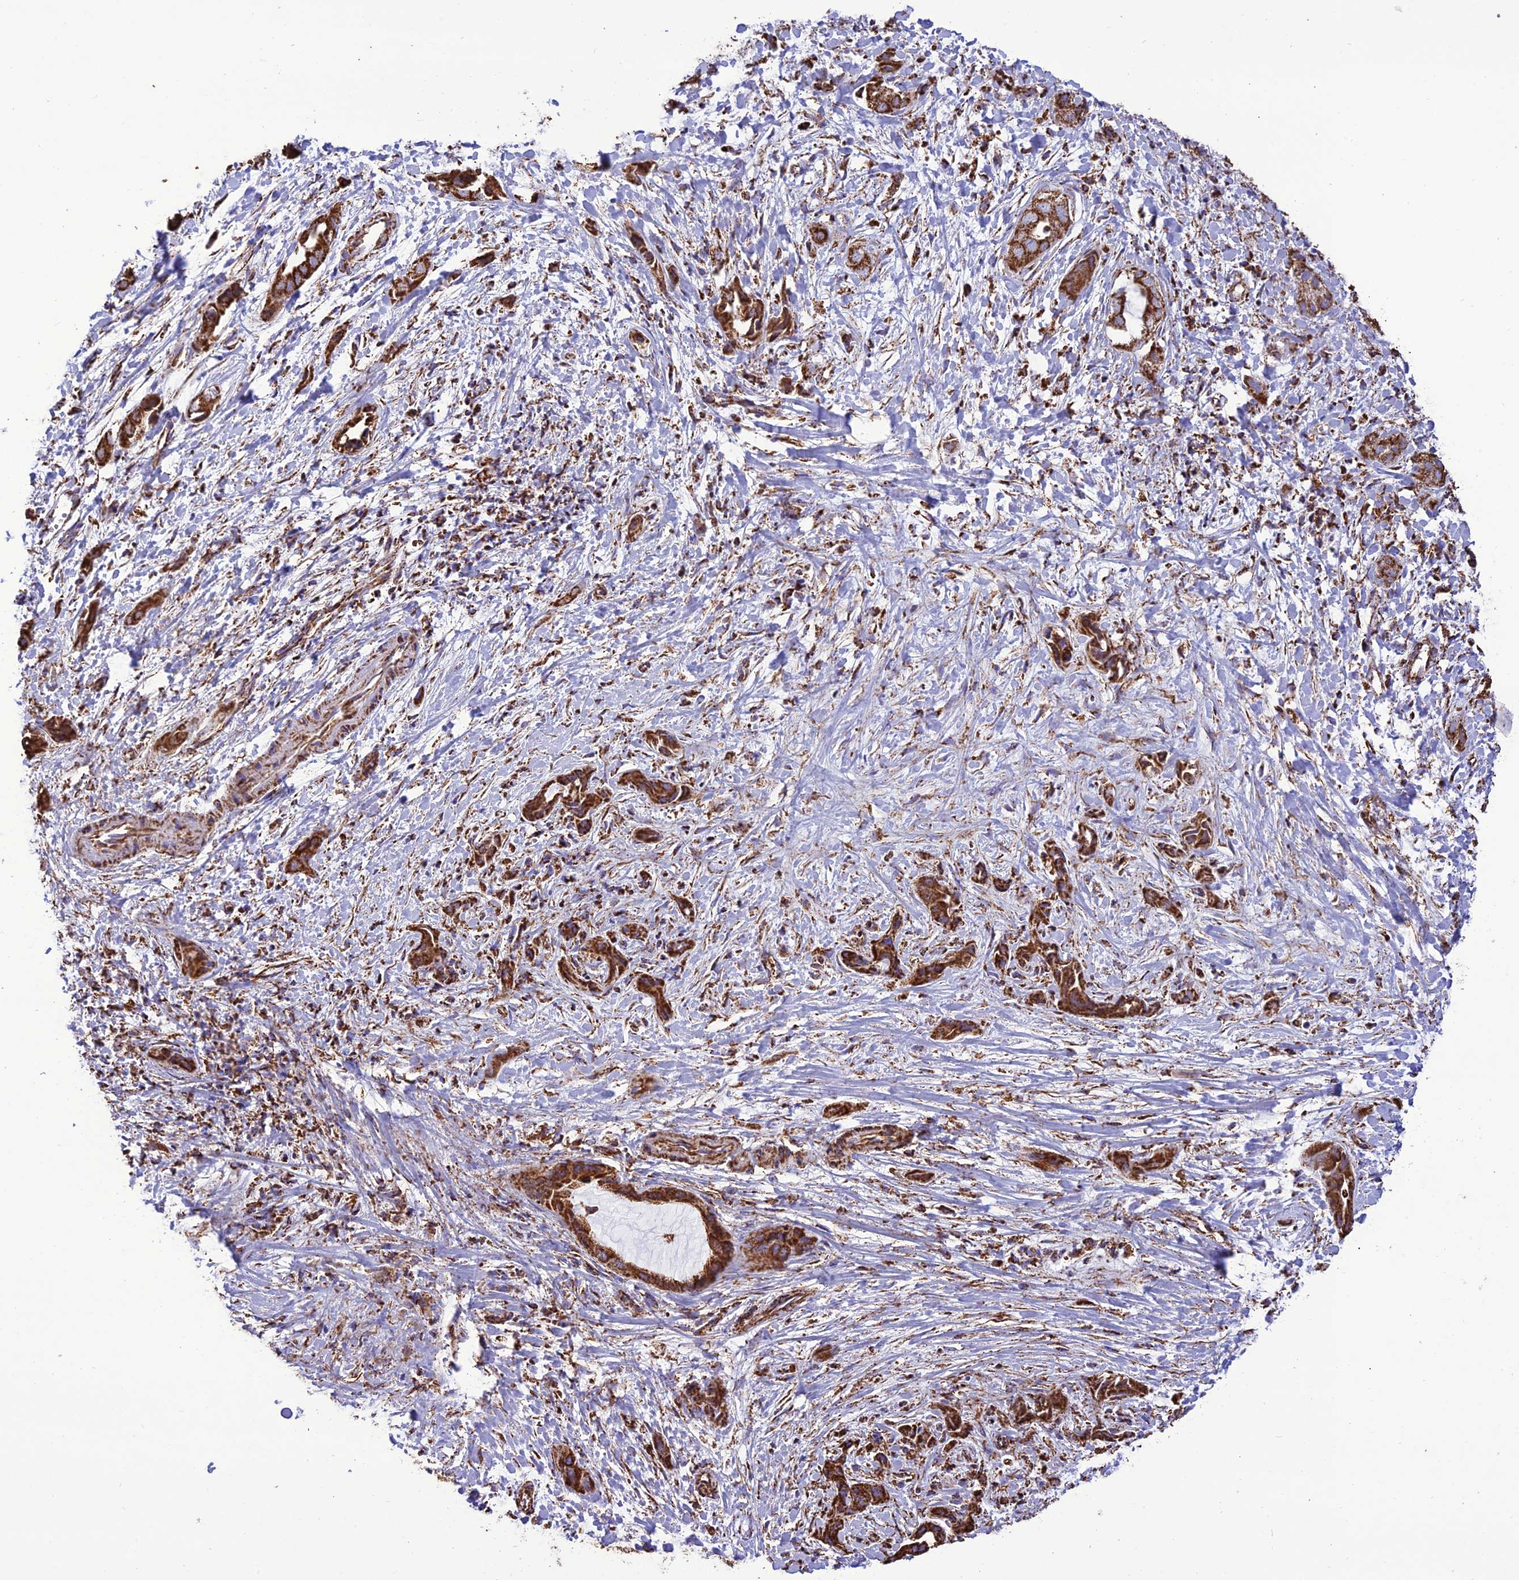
{"staining": {"intensity": "strong", "quantity": ">75%", "location": "cytoplasmic/membranous"}, "tissue": "liver cancer", "cell_type": "Tumor cells", "image_type": "cancer", "snomed": [{"axis": "morphology", "description": "Cholangiocarcinoma"}, {"axis": "topography", "description": "Liver"}], "caption": "A brown stain labels strong cytoplasmic/membranous staining of a protein in liver cancer (cholangiocarcinoma) tumor cells.", "gene": "NDUFAF1", "patient": {"sex": "female", "age": 52}}